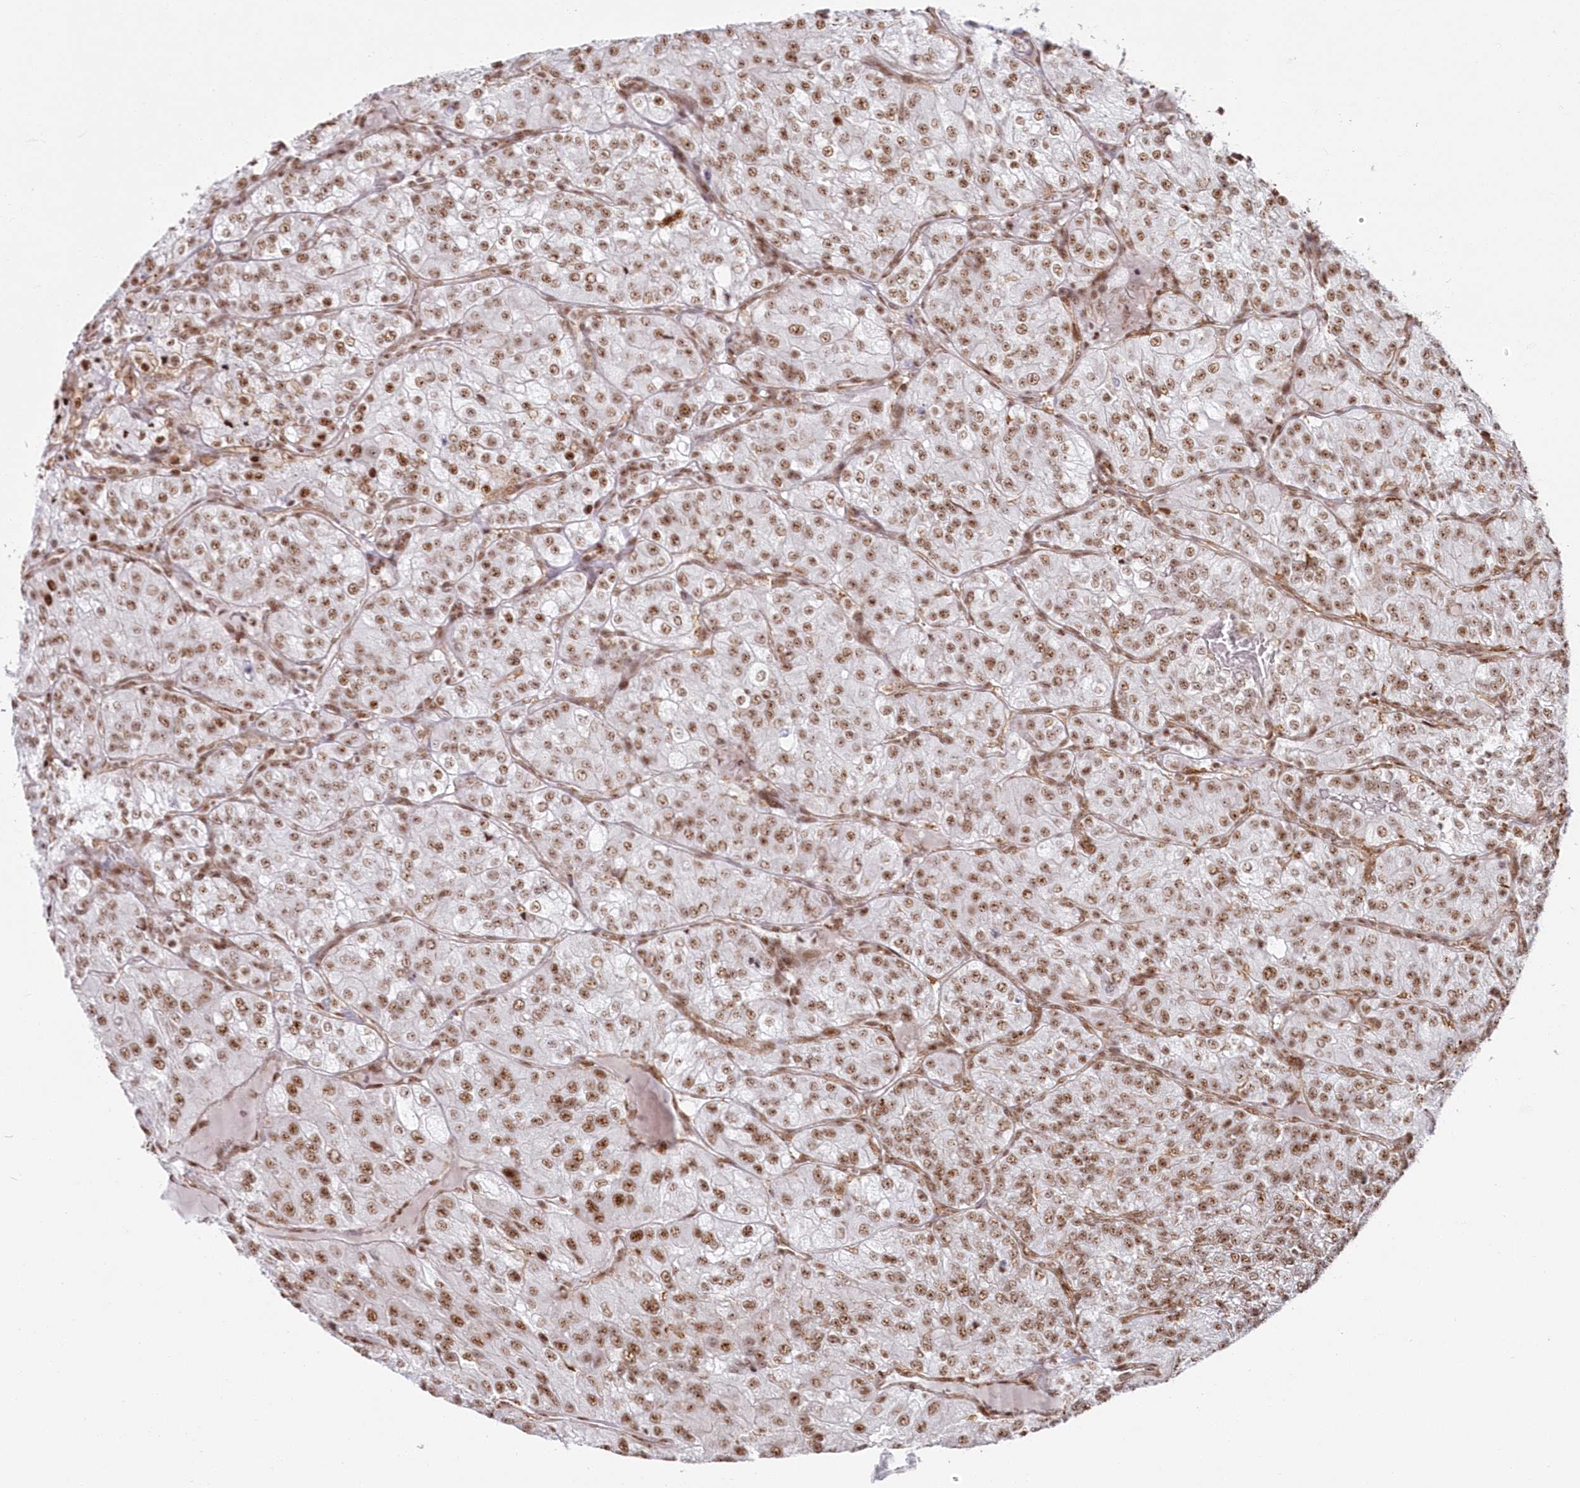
{"staining": {"intensity": "moderate", "quantity": ">75%", "location": "nuclear"}, "tissue": "renal cancer", "cell_type": "Tumor cells", "image_type": "cancer", "snomed": [{"axis": "morphology", "description": "Adenocarcinoma, NOS"}, {"axis": "topography", "description": "Kidney"}], "caption": "This is a photomicrograph of immunohistochemistry (IHC) staining of renal cancer, which shows moderate positivity in the nuclear of tumor cells.", "gene": "DDX46", "patient": {"sex": "female", "age": 63}}